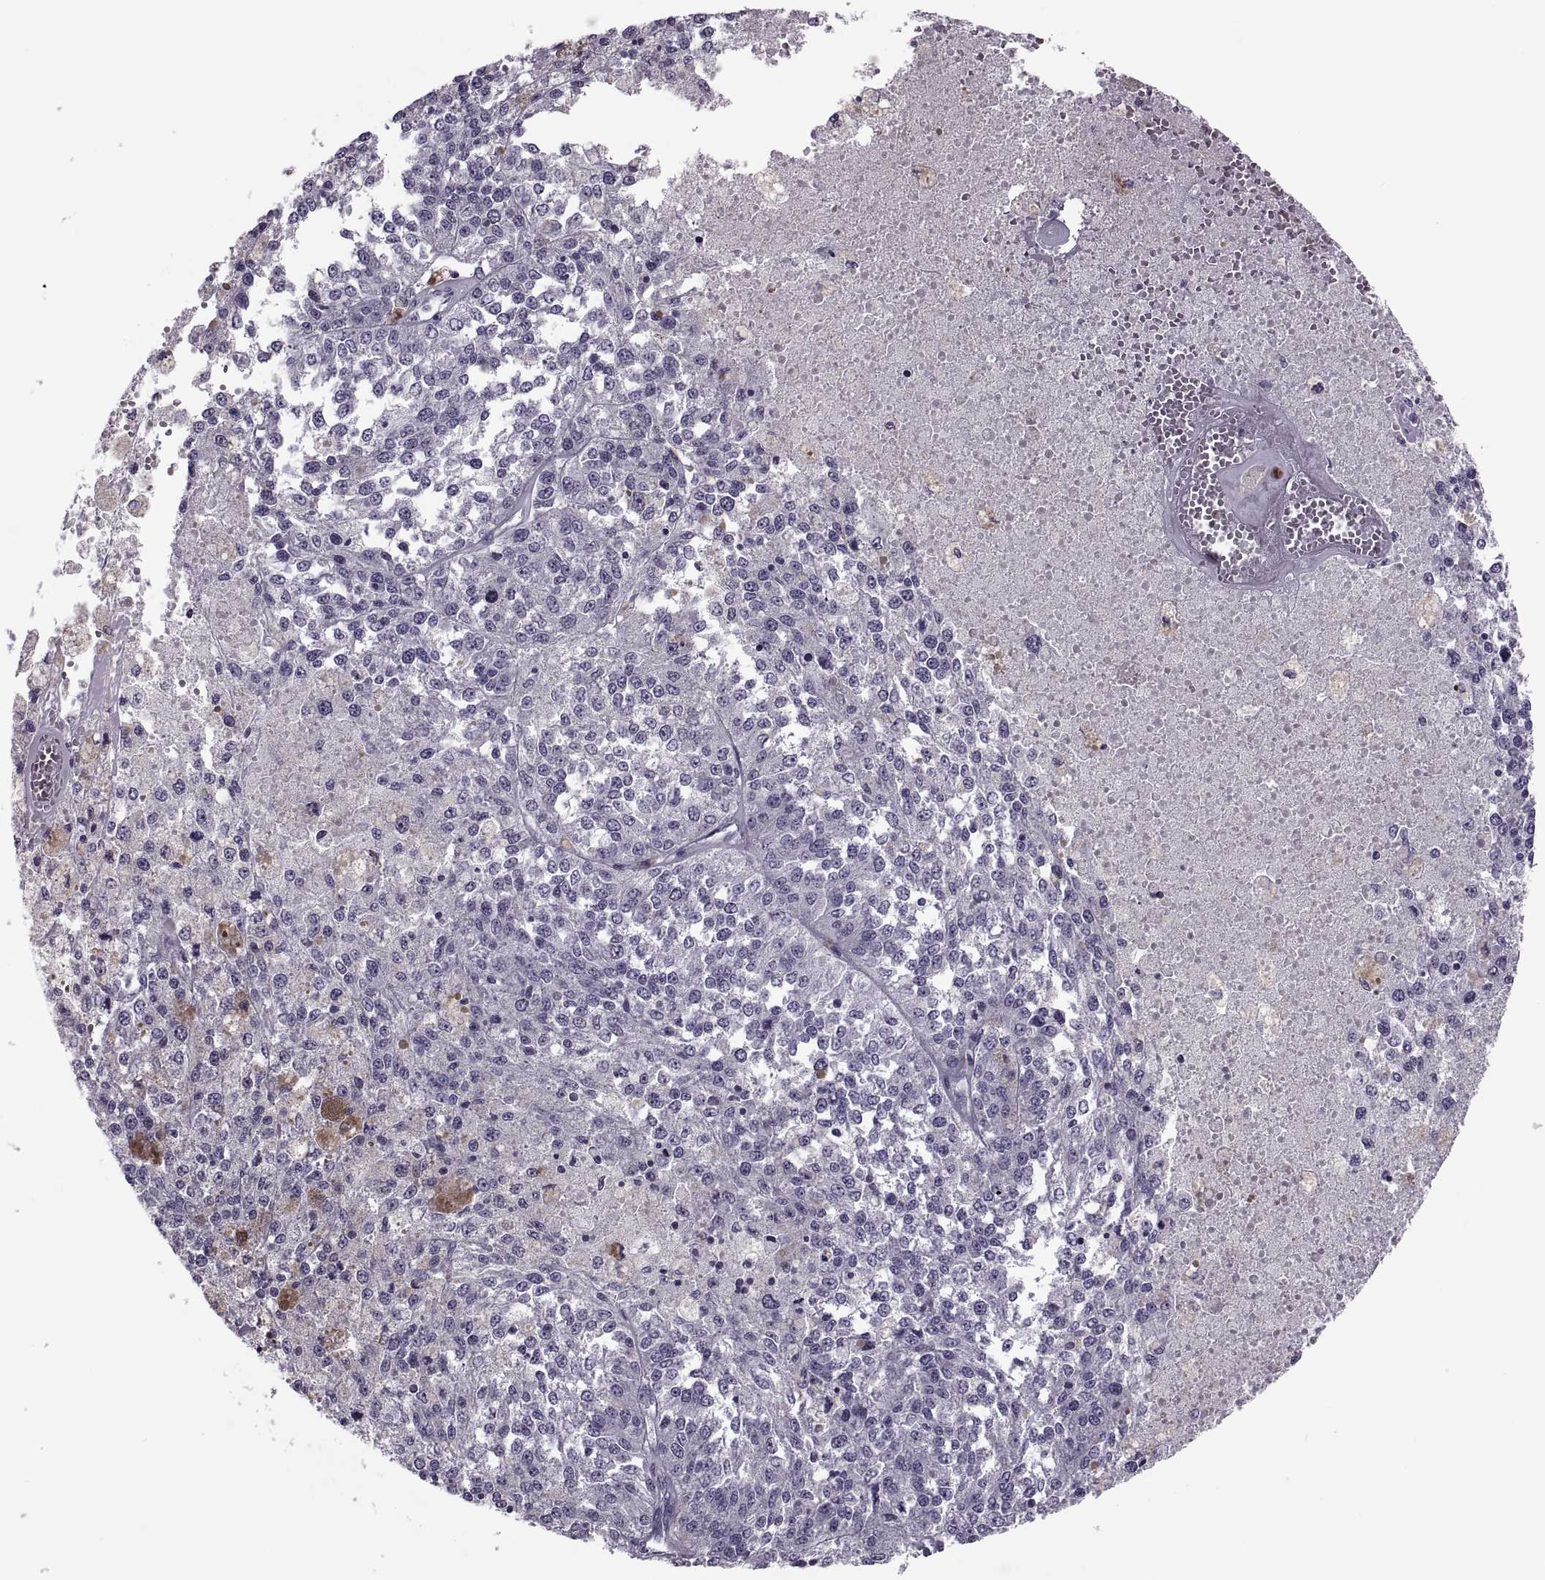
{"staining": {"intensity": "negative", "quantity": "none", "location": "none"}, "tissue": "melanoma", "cell_type": "Tumor cells", "image_type": "cancer", "snomed": [{"axis": "morphology", "description": "Malignant melanoma, Metastatic site"}, {"axis": "topography", "description": "Lymph node"}], "caption": "Human malignant melanoma (metastatic site) stained for a protein using immunohistochemistry (IHC) shows no positivity in tumor cells.", "gene": "PRSS54", "patient": {"sex": "female", "age": 64}}